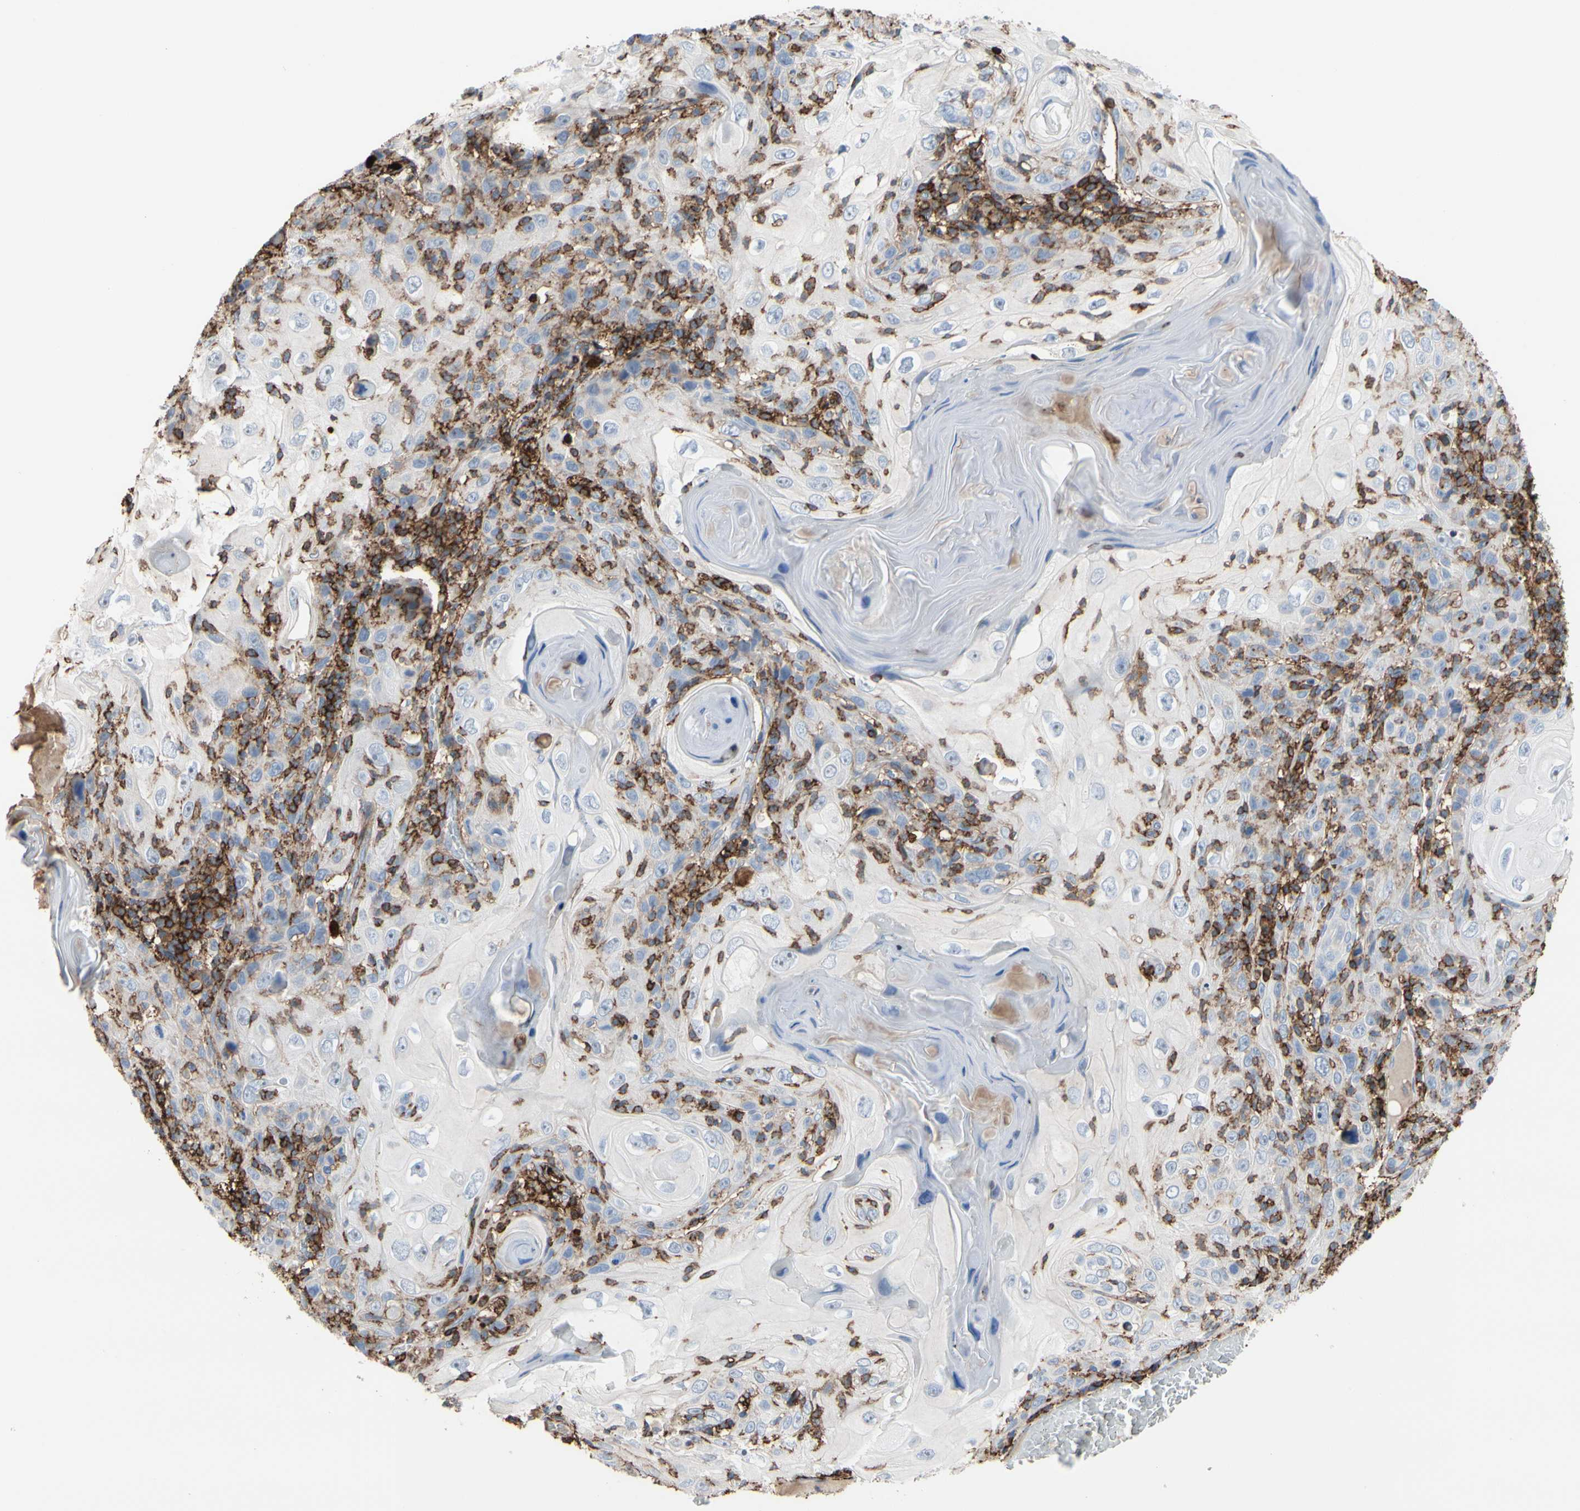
{"staining": {"intensity": "negative", "quantity": "none", "location": "none"}, "tissue": "skin cancer", "cell_type": "Tumor cells", "image_type": "cancer", "snomed": [{"axis": "morphology", "description": "Squamous cell carcinoma, NOS"}, {"axis": "topography", "description": "Skin"}], "caption": "DAB (3,3'-diaminobenzidine) immunohistochemical staining of human squamous cell carcinoma (skin) displays no significant expression in tumor cells.", "gene": "ANXA6", "patient": {"sex": "female", "age": 88}}